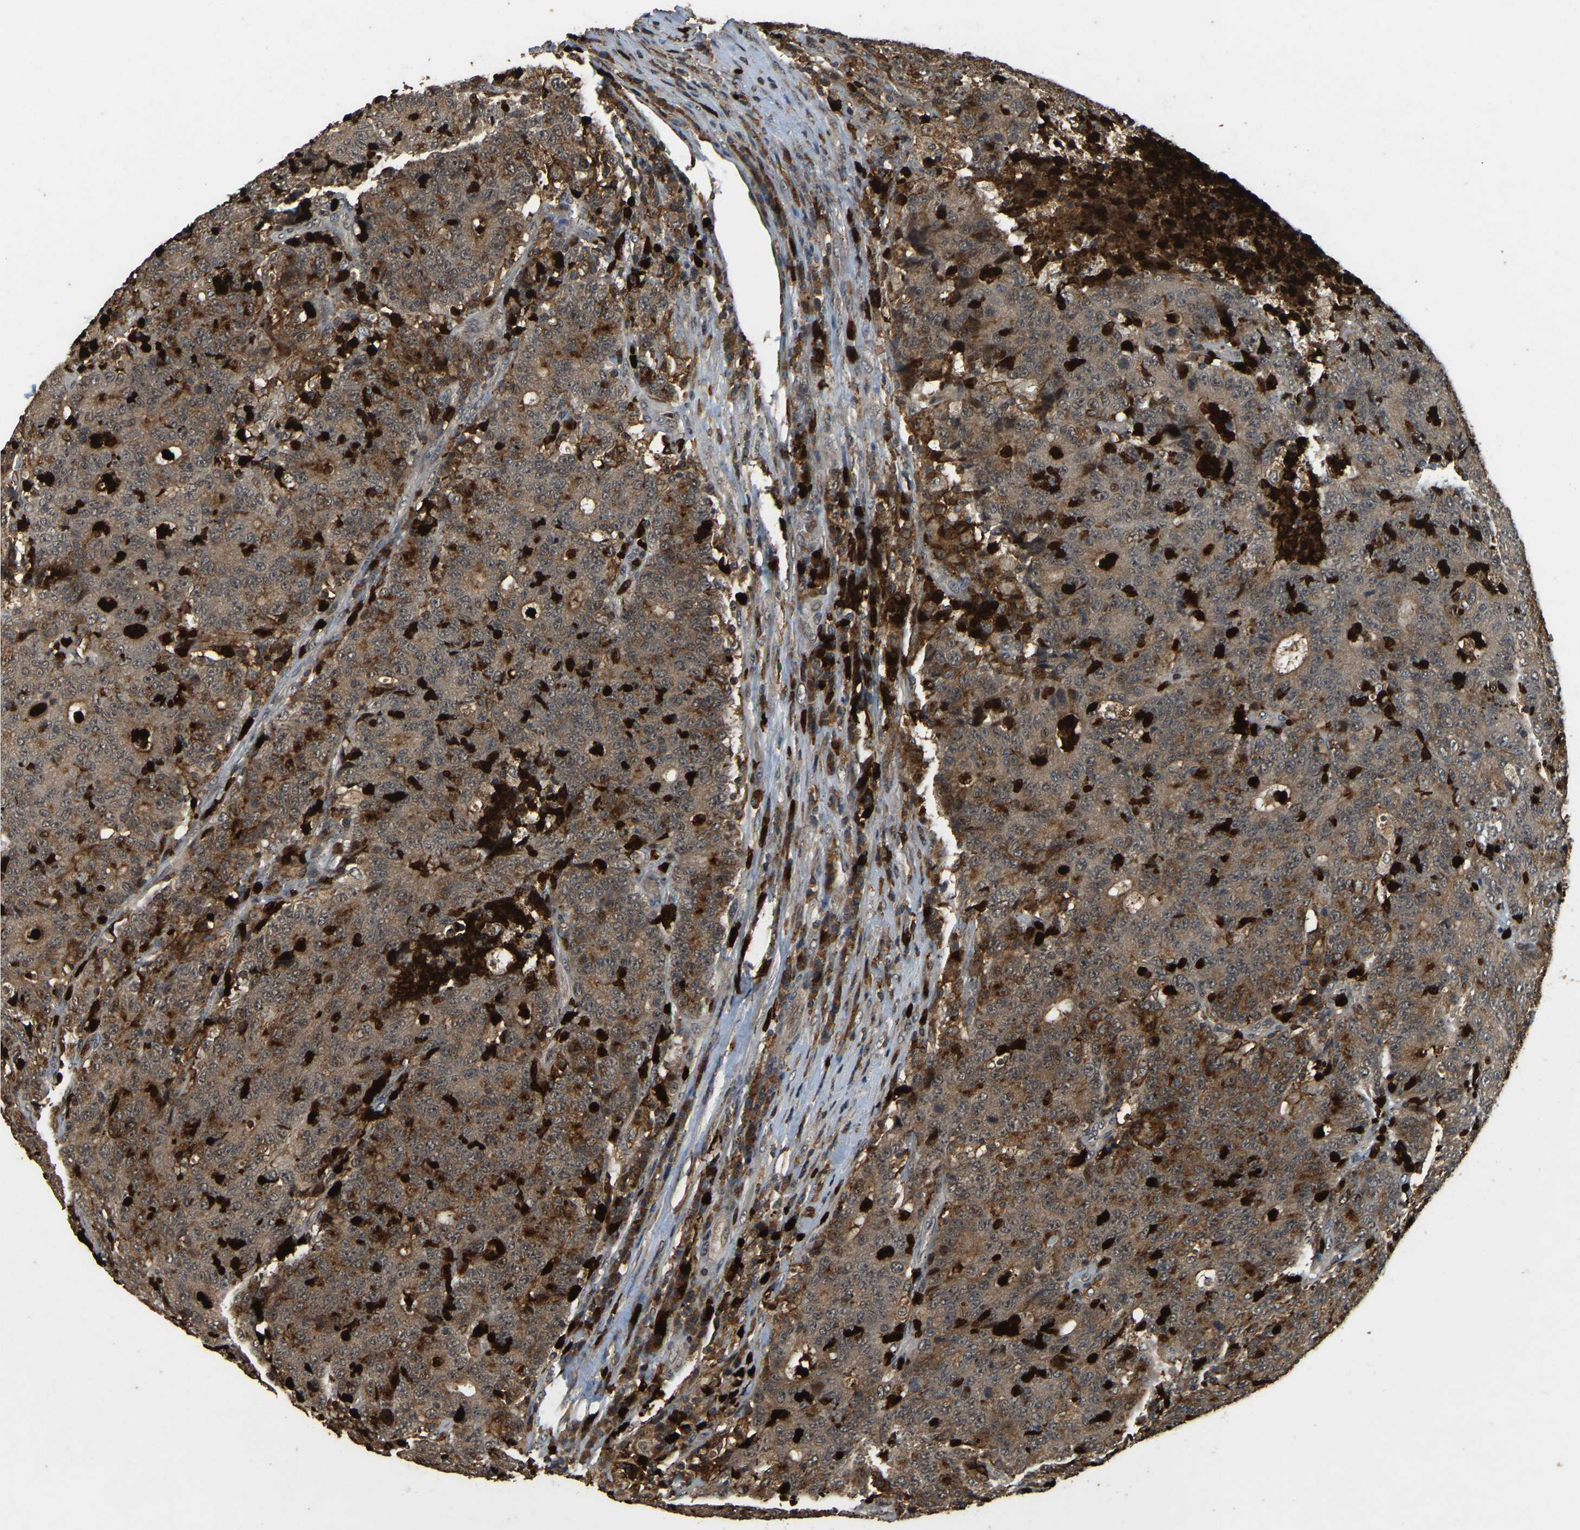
{"staining": {"intensity": "moderate", "quantity": ">75%", "location": "cytoplasmic/membranous"}, "tissue": "colorectal cancer", "cell_type": "Tumor cells", "image_type": "cancer", "snomed": [{"axis": "morphology", "description": "Normal tissue, NOS"}, {"axis": "morphology", "description": "Adenocarcinoma, NOS"}, {"axis": "topography", "description": "Colon"}], "caption": "Colorectal cancer (adenocarcinoma) was stained to show a protein in brown. There is medium levels of moderate cytoplasmic/membranous expression in approximately >75% of tumor cells.", "gene": "RNF141", "patient": {"sex": "female", "age": 75}}